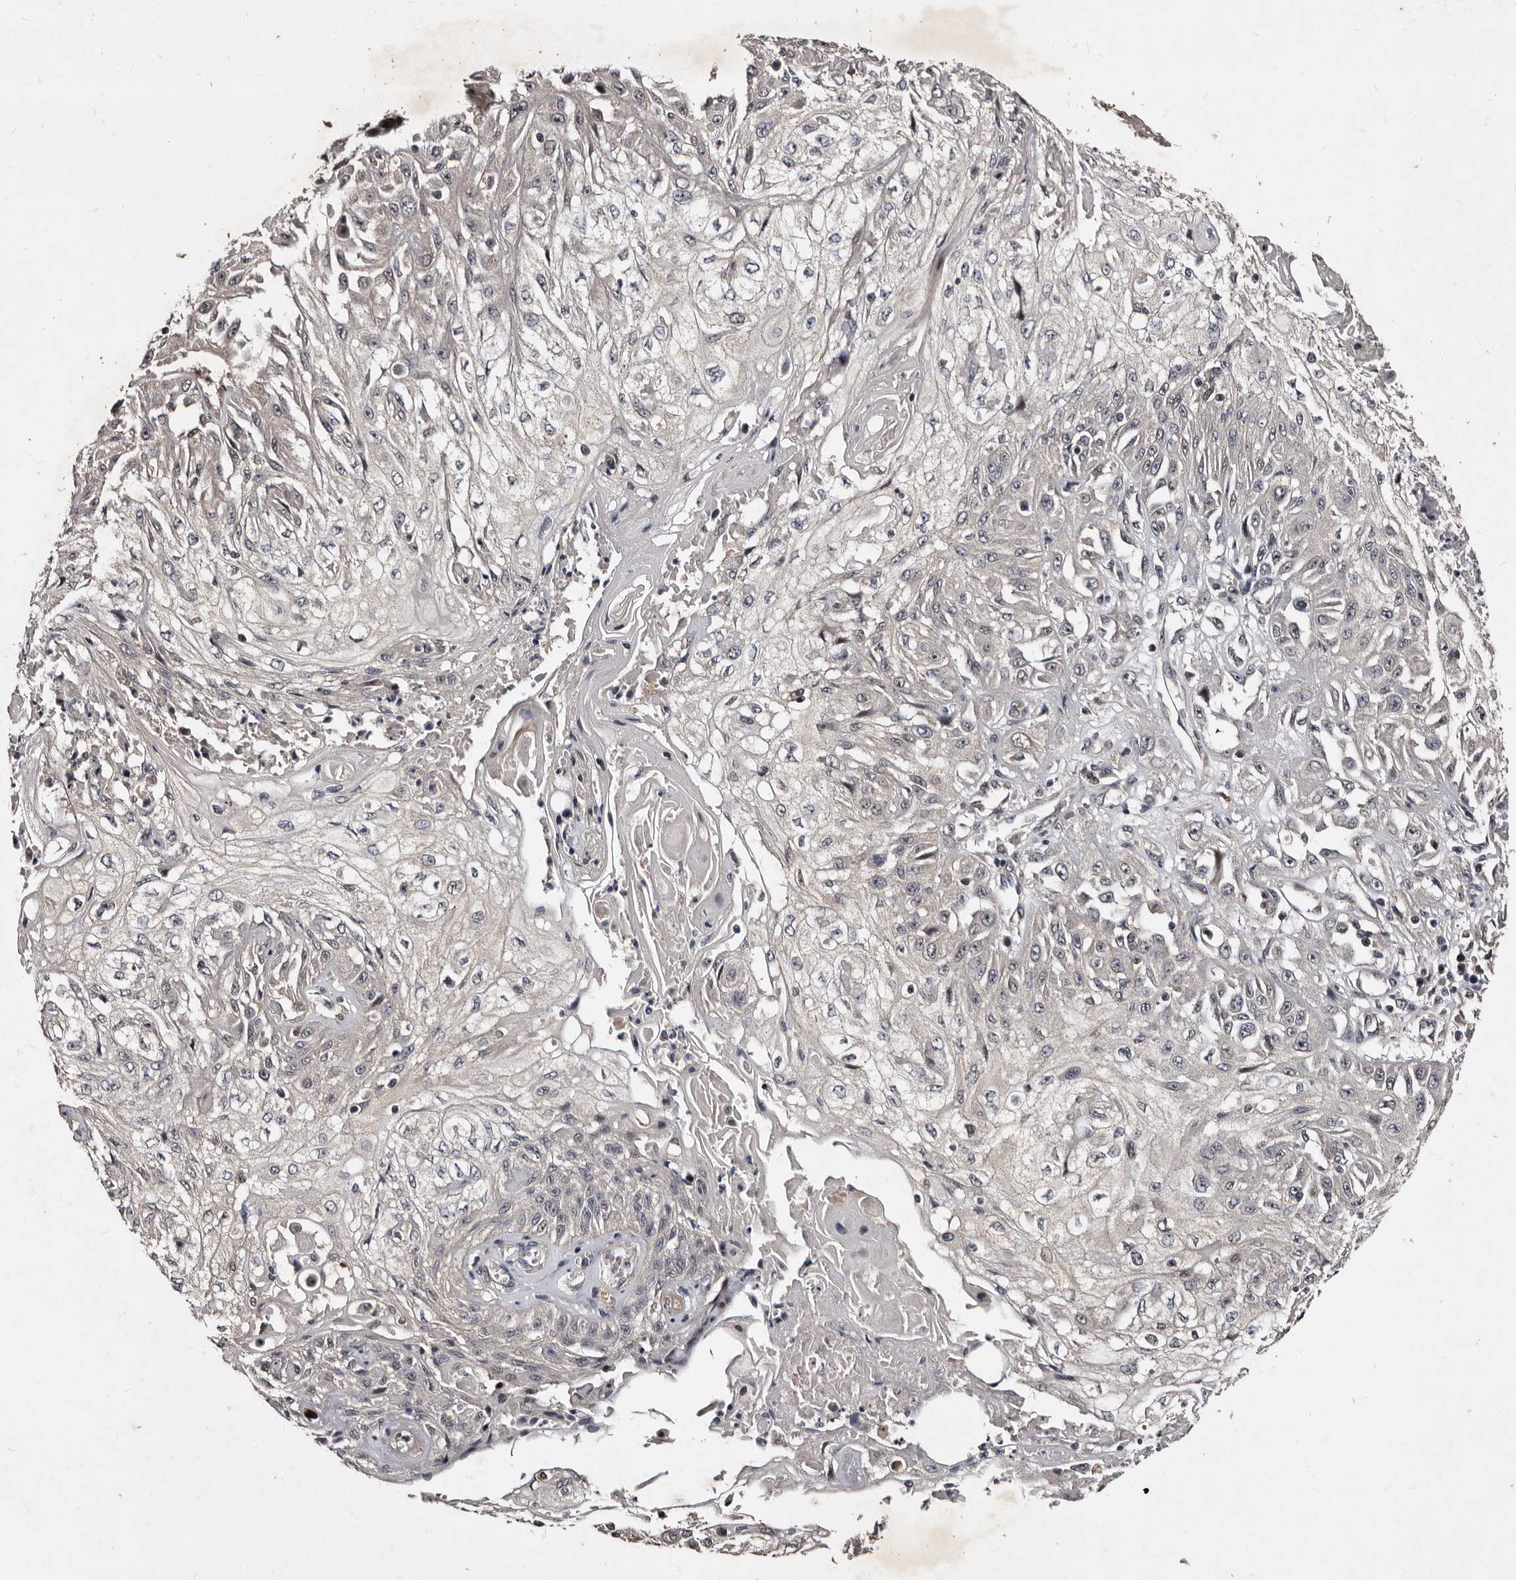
{"staining": {"intensity": "negative", "quantity": "none", "location": "none"}, "tissue": "skin cancer", "cell_type": "Tumor cells", "image_type": "cancer", "snomed": [{"axis": "morphology", "description": "Squamous cell carcinoma, NOS"}, {"axis": "morphology", "description": "Squamous cell carcinoma, metastatic, NOS"}, {"axis": "topography", "description": "Skin"}, {"axis": "topography", "description": "Lymph node"}], "caption": "Immunohistochemical staining of human metastatic squamous cell carcinoma (skin) exhibits no significant staining in tumor cells.", "gene": "MKRN3", "patient": {"sex": "male", "age": 75}}